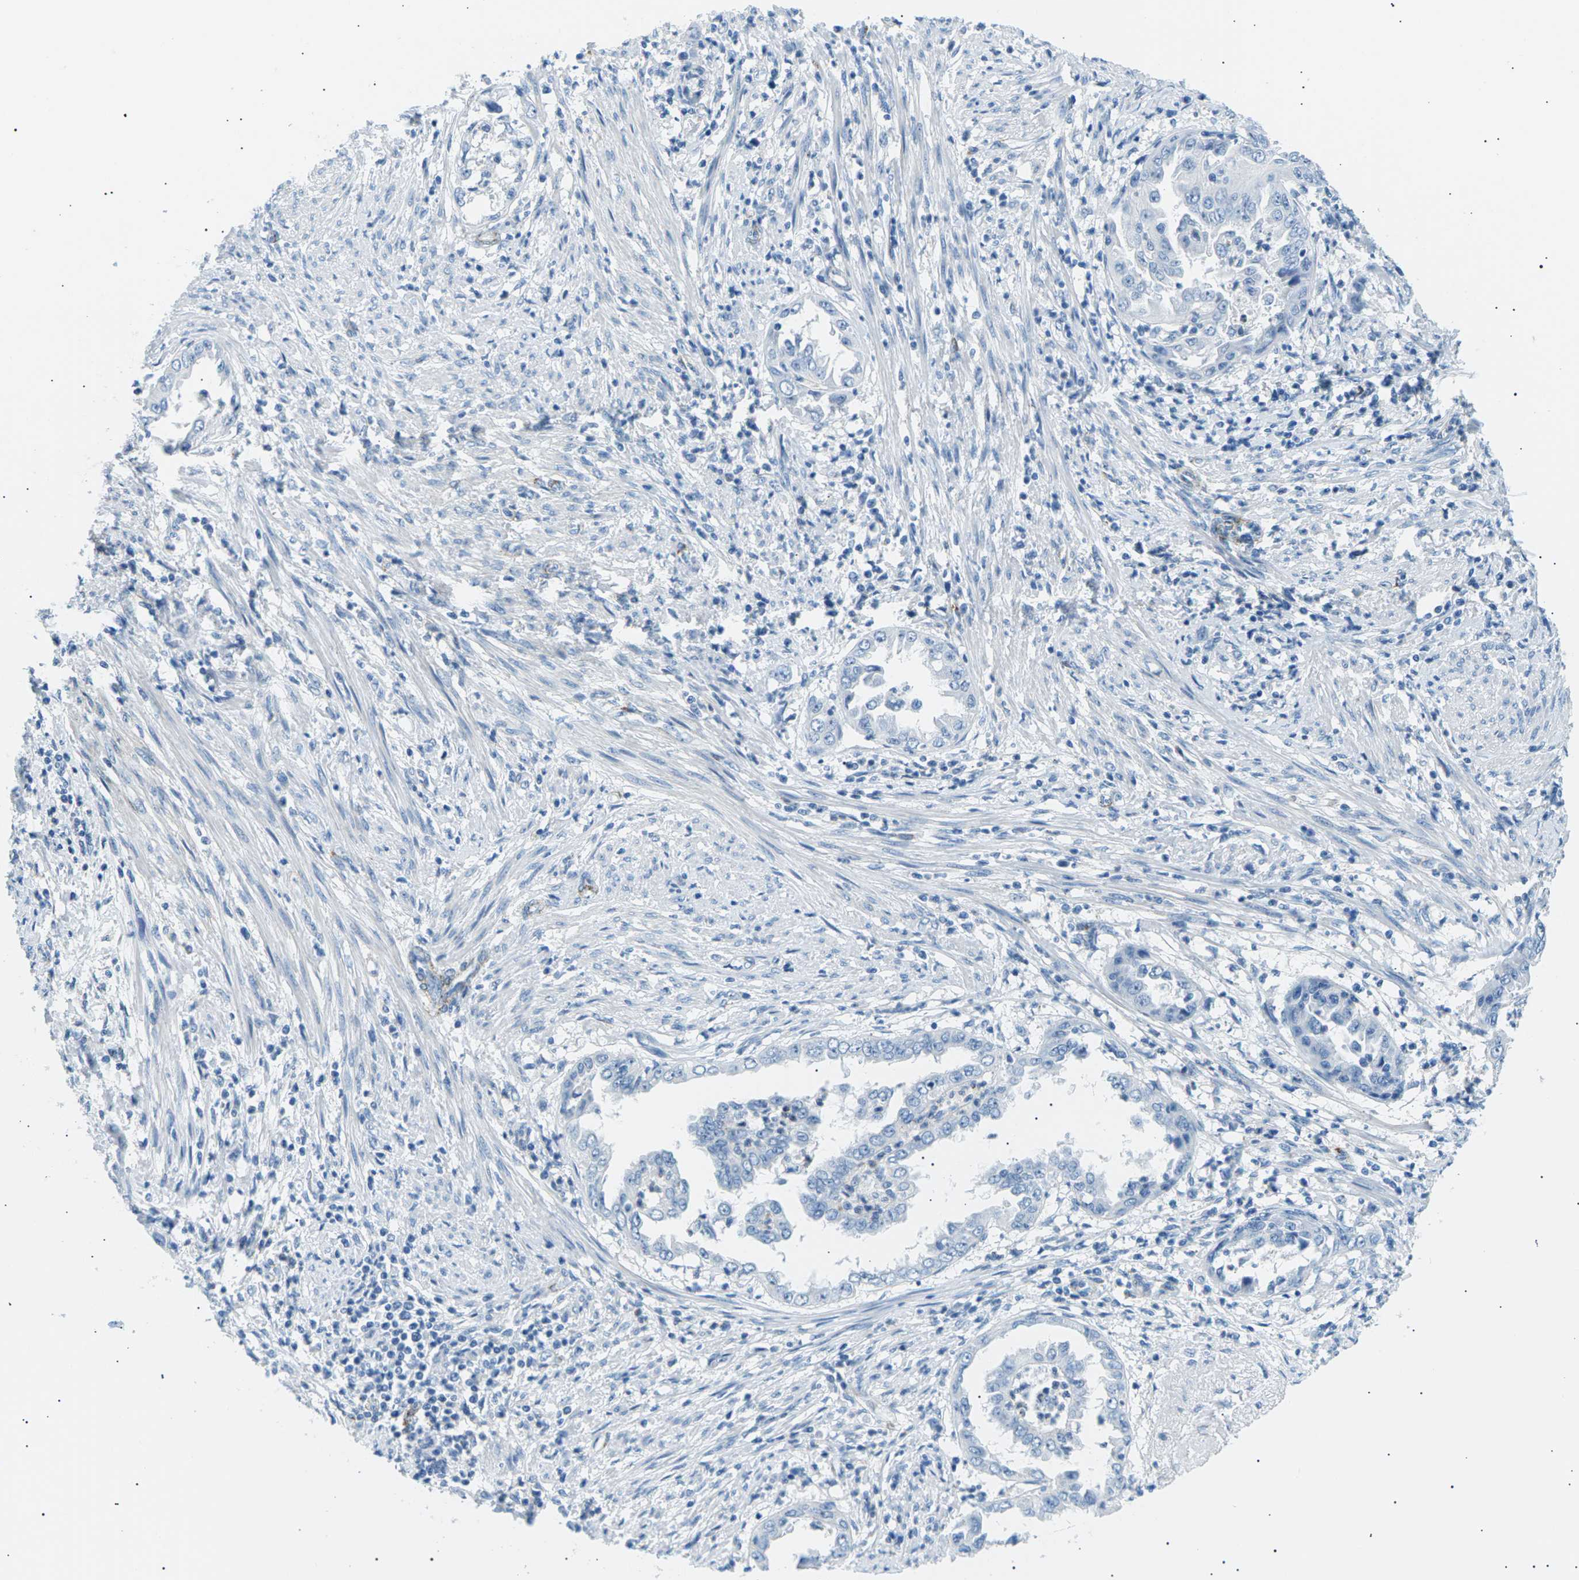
{"staining": {"intensity": "negative", "quantity": "none", "location": "none"}, "tissue": "endometrial cancer", "cell_type": "Tumor cells", "image_type": "cancer", "snomed": [{"axis": "morphology", "description": "Adenocarcinoma, NOS"}, {"axis": "topography", "description": "Endometrium"}], "caption": "Endometrial cancer was stained to show a protein in brown. There is no significant expression in tumor cells.", "gene": "SEPTIN5", "patient": {"sex": "female", "age": 85}}